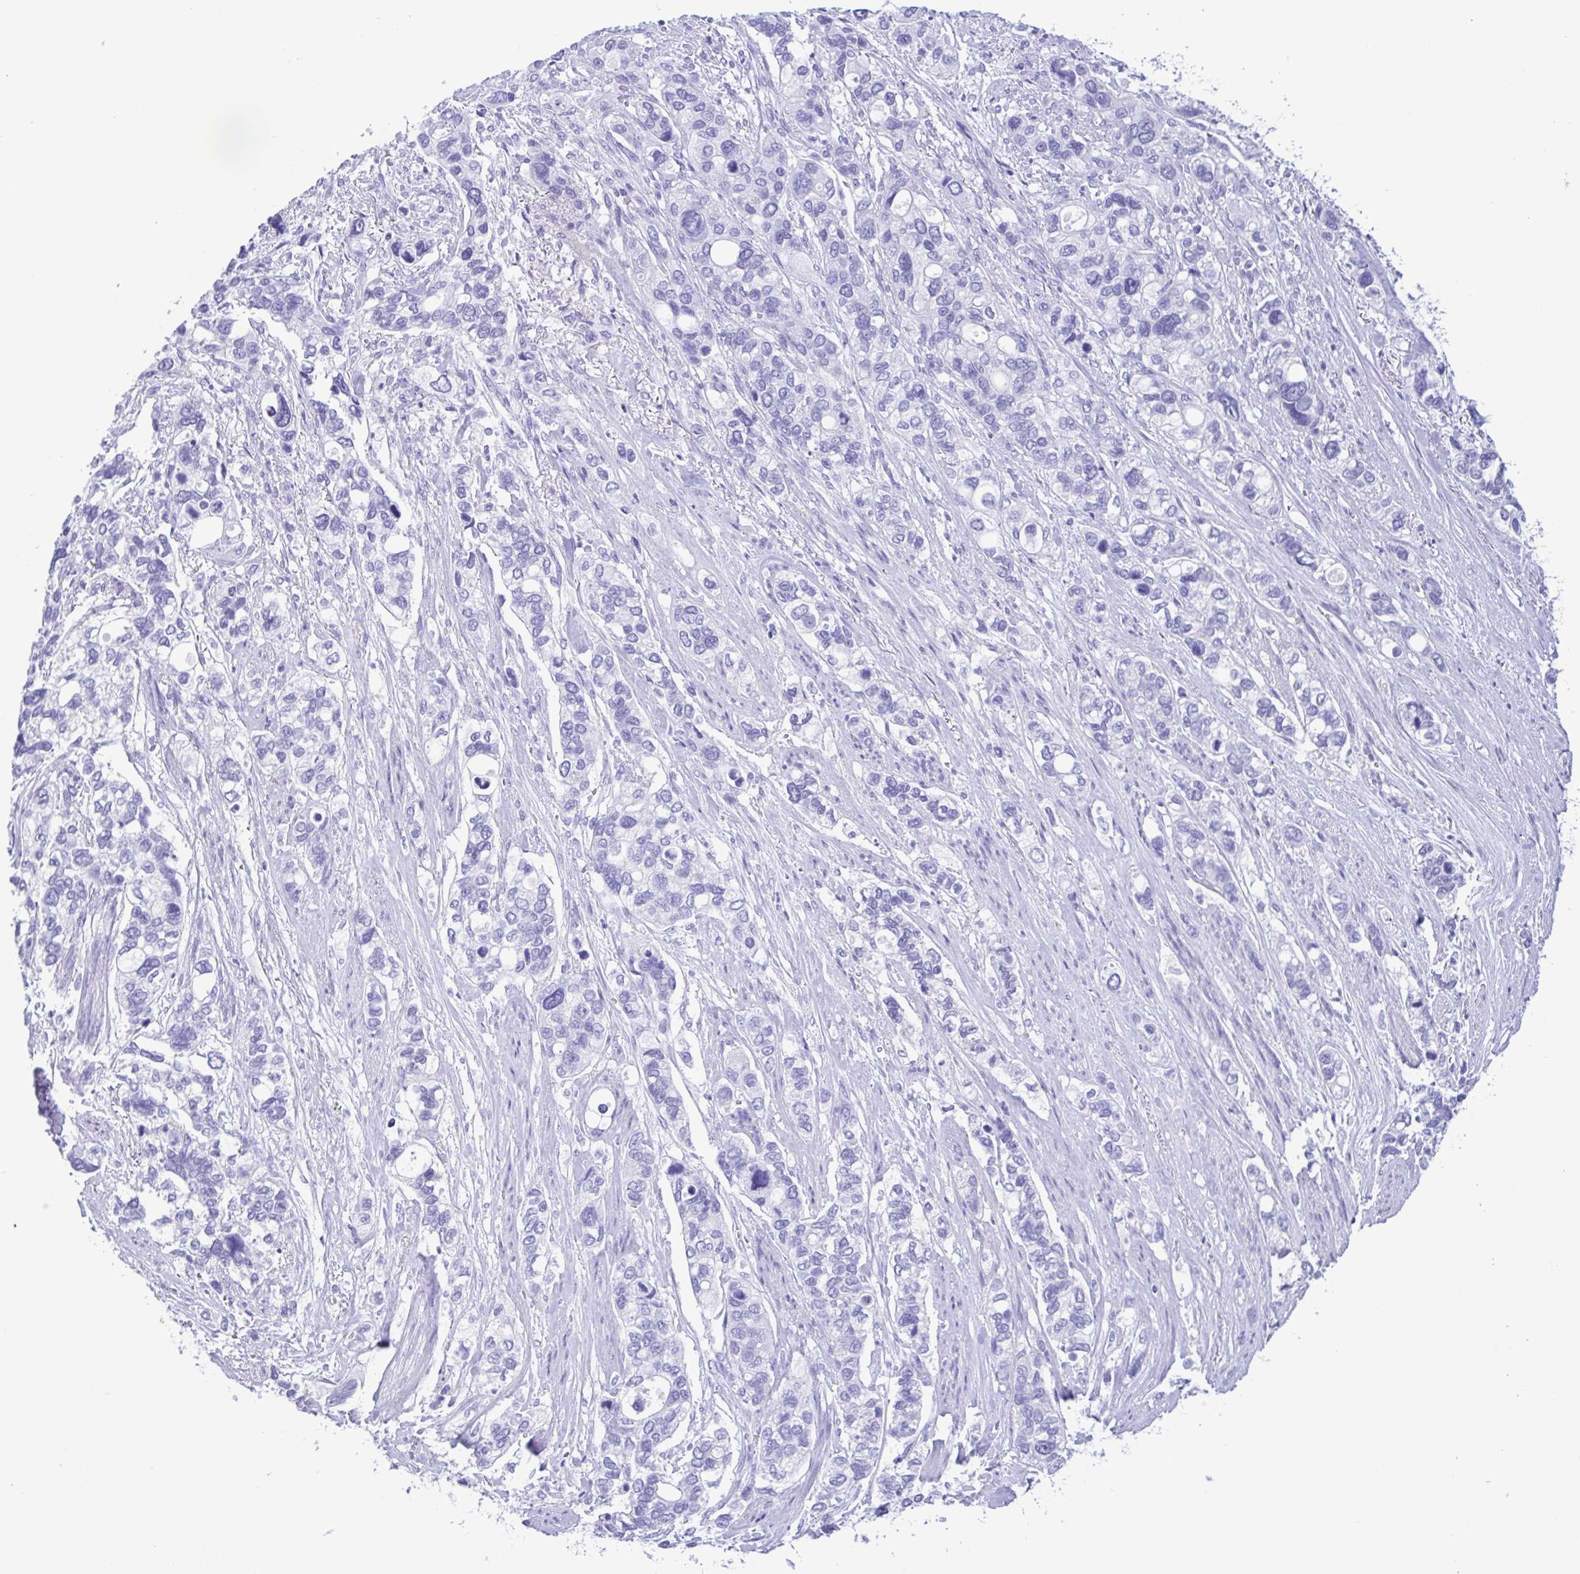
{"staining": {"intensity": "negative", "quantity": "none", "location": "none"}, "tissue": "stomach cancer", "cell_type": "Tumor cells", "image_type": "cancer", "snomed": [{"axis": "morphology", "description": "Adenocarcinoma, NOS"}, {"axis": "topography", "description": "Stomach, upper"}], "caption": "IHC image of stomach cancer (adenocarcinoma) stained for a protein (brown), which displays no positivity in tumor cells.", "gene": "TSPY2", "patient": {"sex": "female", "age": 81}}